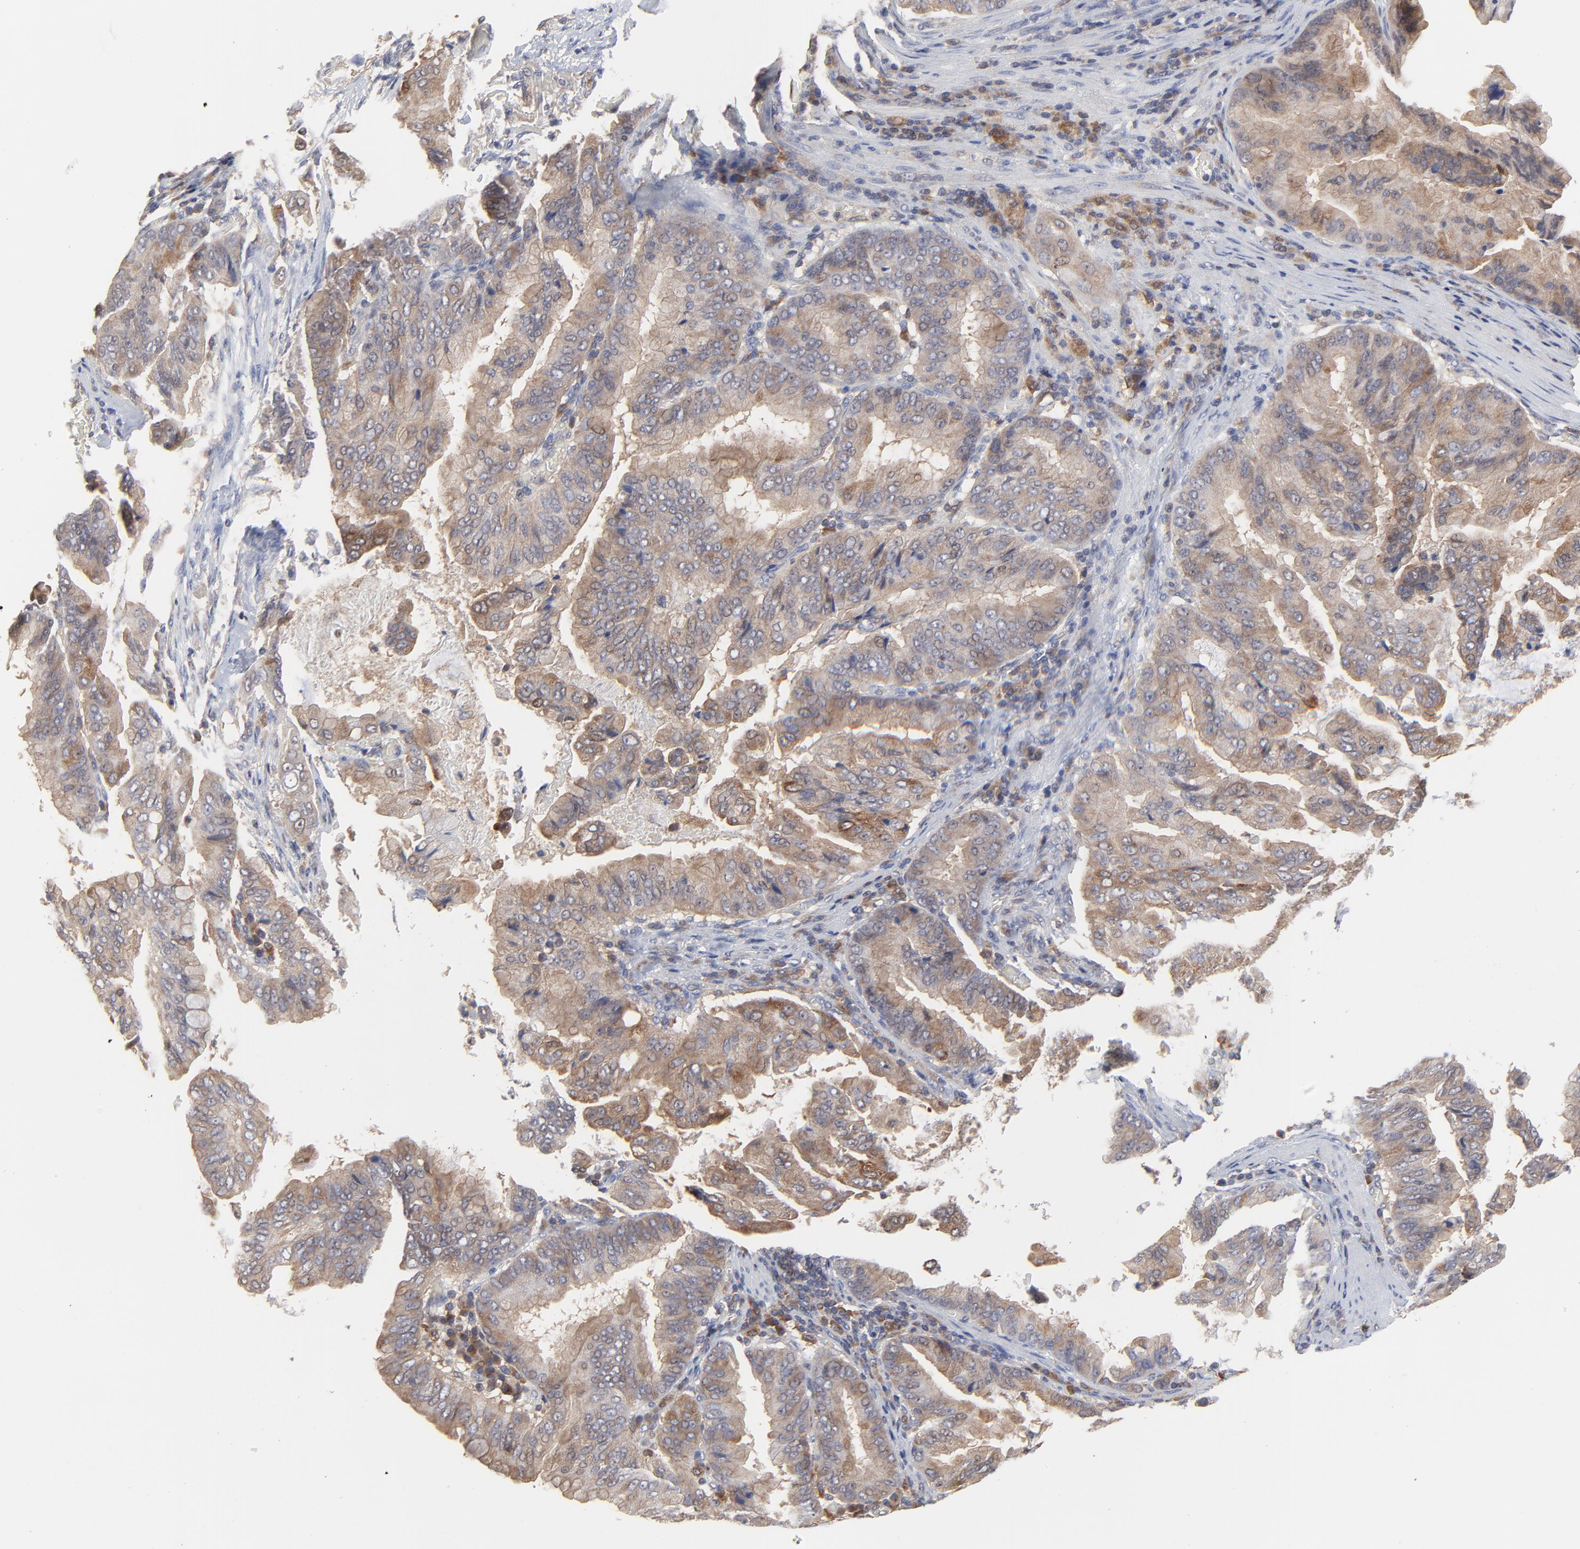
{"staining": {"intensity": "moderate", "quantity": ">75%", "location": "cytoplasmic/membranous"}, "tissue": "stomach cancer", "cell_type": "Tumor cells", "image_type": "cancer", "snomed": [{"axis": "morphology", "description": "Adenocarcinoma, NOS"}, {"axis": "topography", "description": "Stomach, upper"}], "caption": "A brown stain highlights moderate cytoplasmic/membranous staining of a protein in stomach cancer tumor cells.", "gene": "RAB9A", "patient": {"sex": "male", "age": 80}}